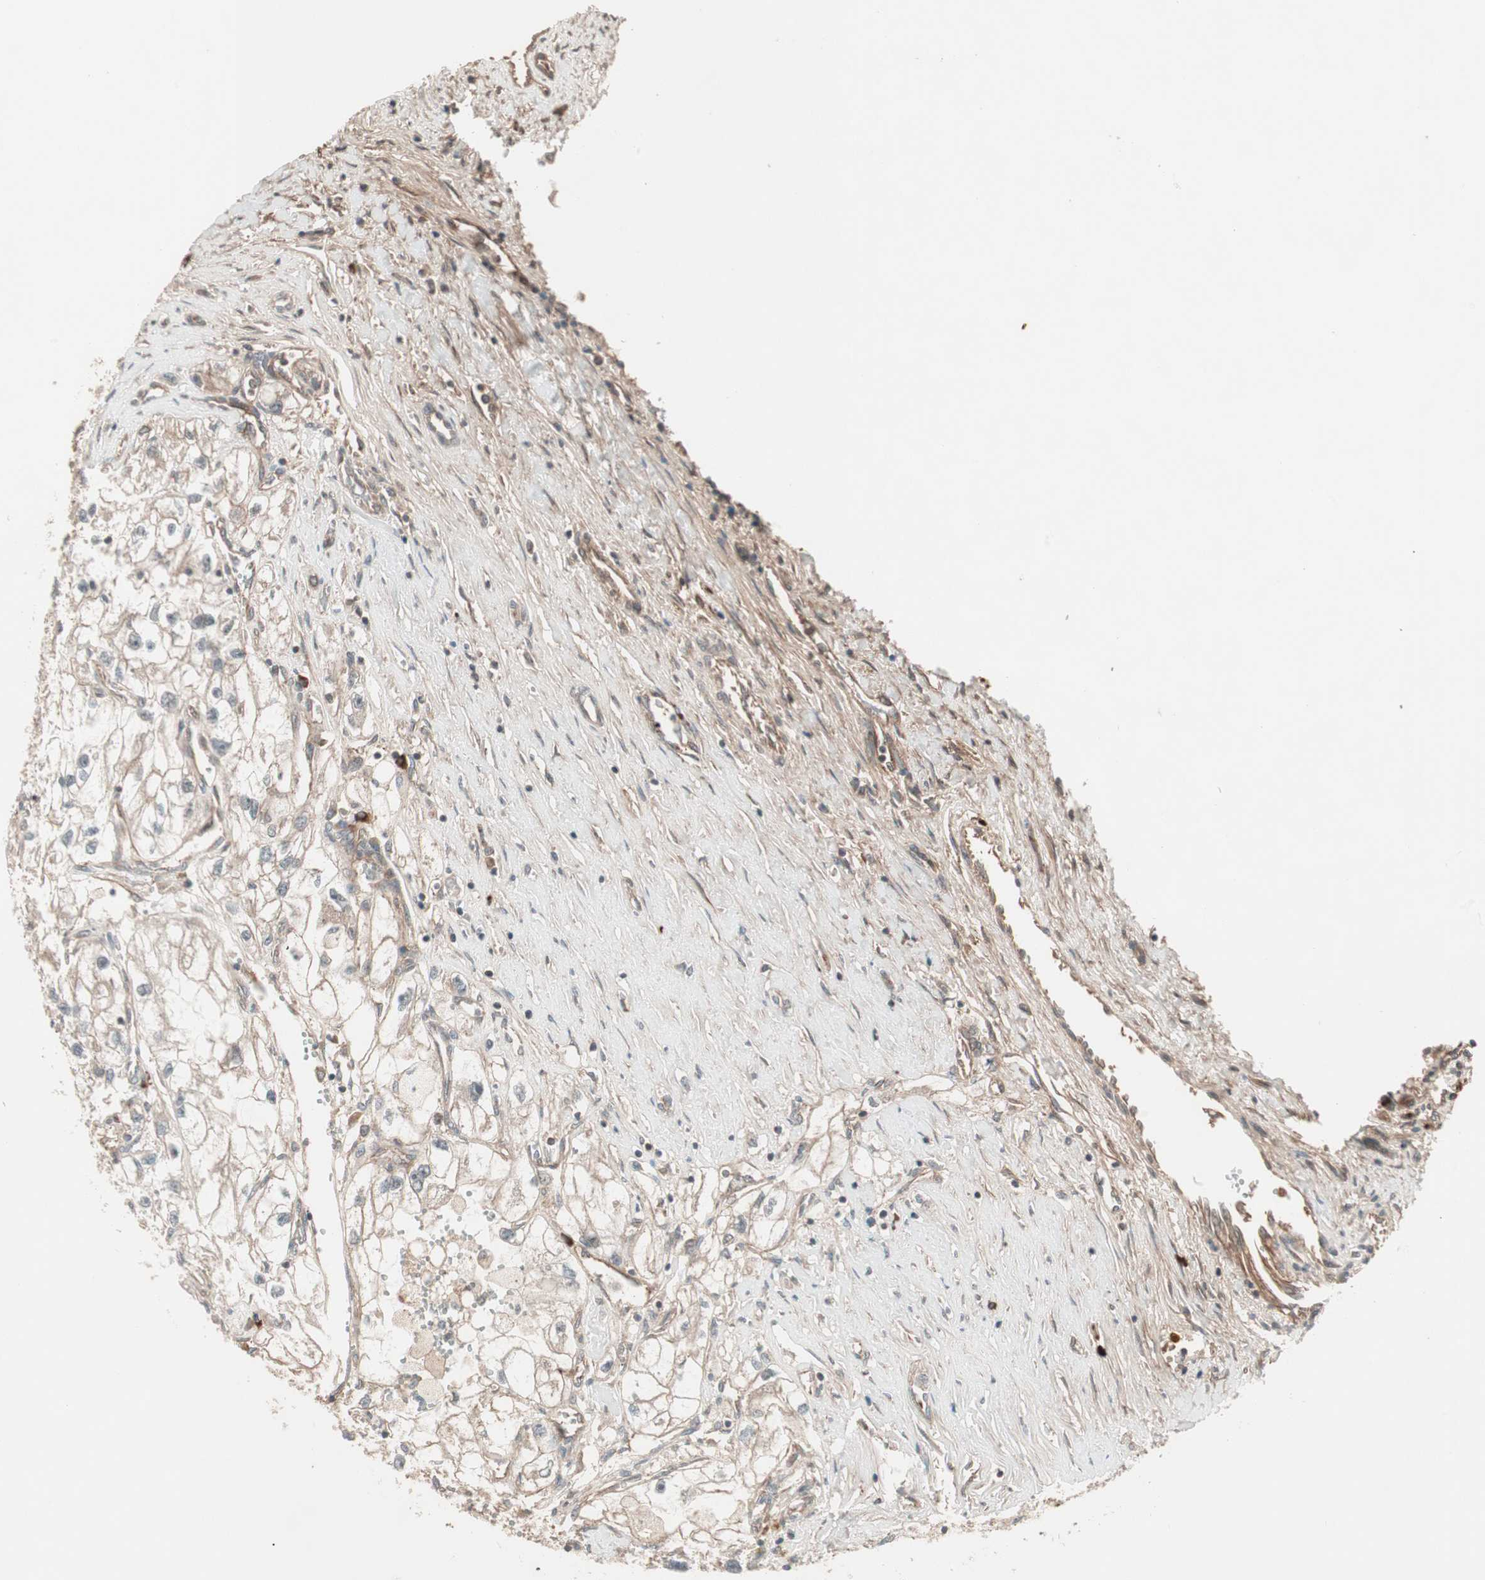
{"staining": {"intensity": "weak", "quantity": "25%-75%", "location": "cytoplasmic/membranous"}, "tissue": "renal cancer", "cell_type": "Tumor cells", "image_type": "cancer", "snomed": [{"axis": "morphology", "description": "Adenocarcinoma, NOS"}, {"axis": "topography", "description": "Kidney"}], "caption": "High-power microscopy captured an immunohistochemistry (IHC) image of renal cancer, revealing weak cytoplasmic/membranous staining in approximately 25%-75% of tumor cells. (DAB IHC, brown staining for protein, blue staining for nuclei).", "gene": "TFPI", "patient": {"sex": "female", "age": 70}}